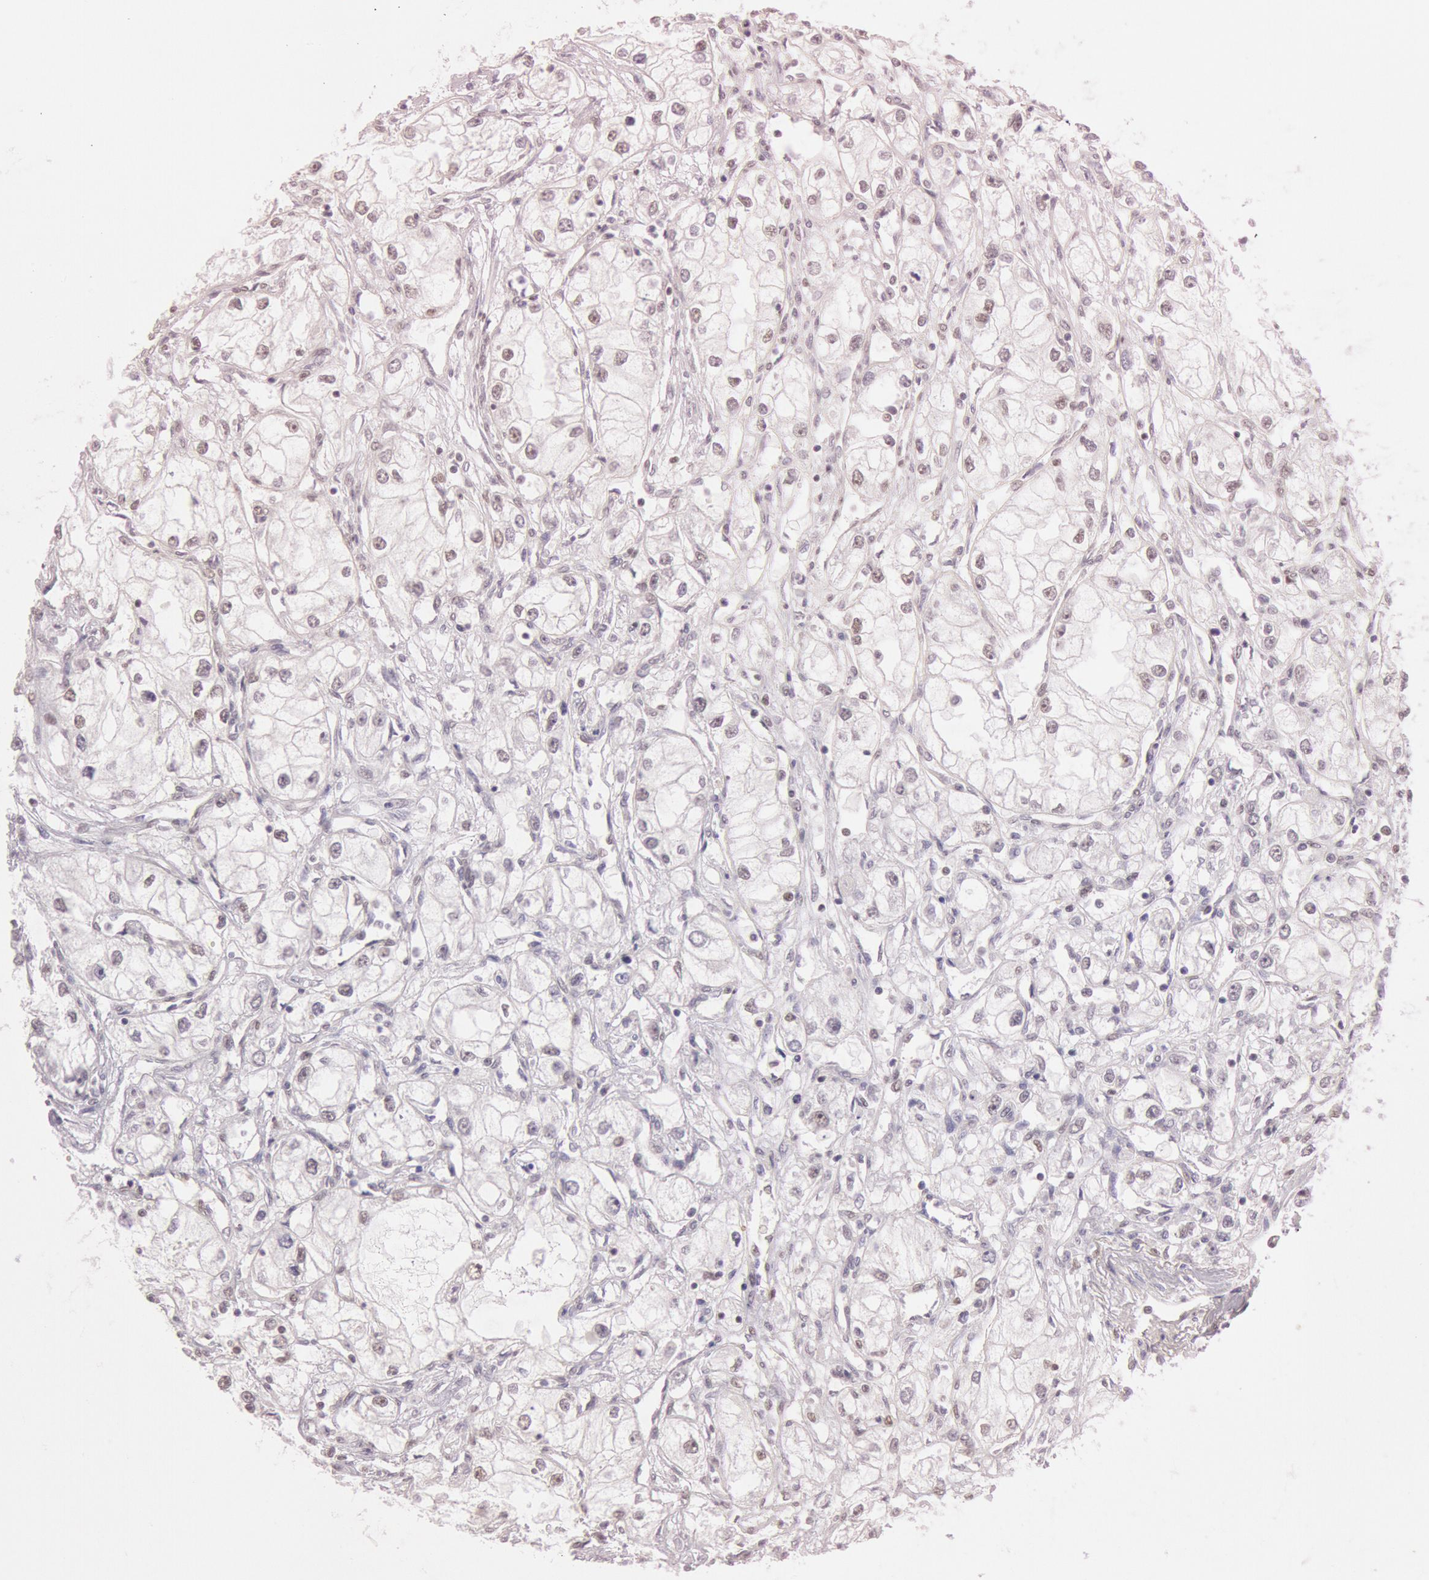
{"staining": {"intensity": "weak", "quantity": "<25%", "location": "nuclear"}, "tissue": "renal cancer", "cell_type": "Tumor cells", "image_type": "cancer", "snomed": [{"axis": "morphology", "description": "Adenocarcinoma, NOS"}, {"axis": "topography", "description": "Kidney"}], "caption": "DAB immunohistochemical staining of renal cancer exhibits no significant staining in tumor cells. (Stains: DAB (3,3'-diaminobenzidine) IHC with hematoxylin counter stain, Microscopy: brightfield microscopy at high magnification).", "gene": "TASL", "patient": {"sex": "male", "age": 57}}